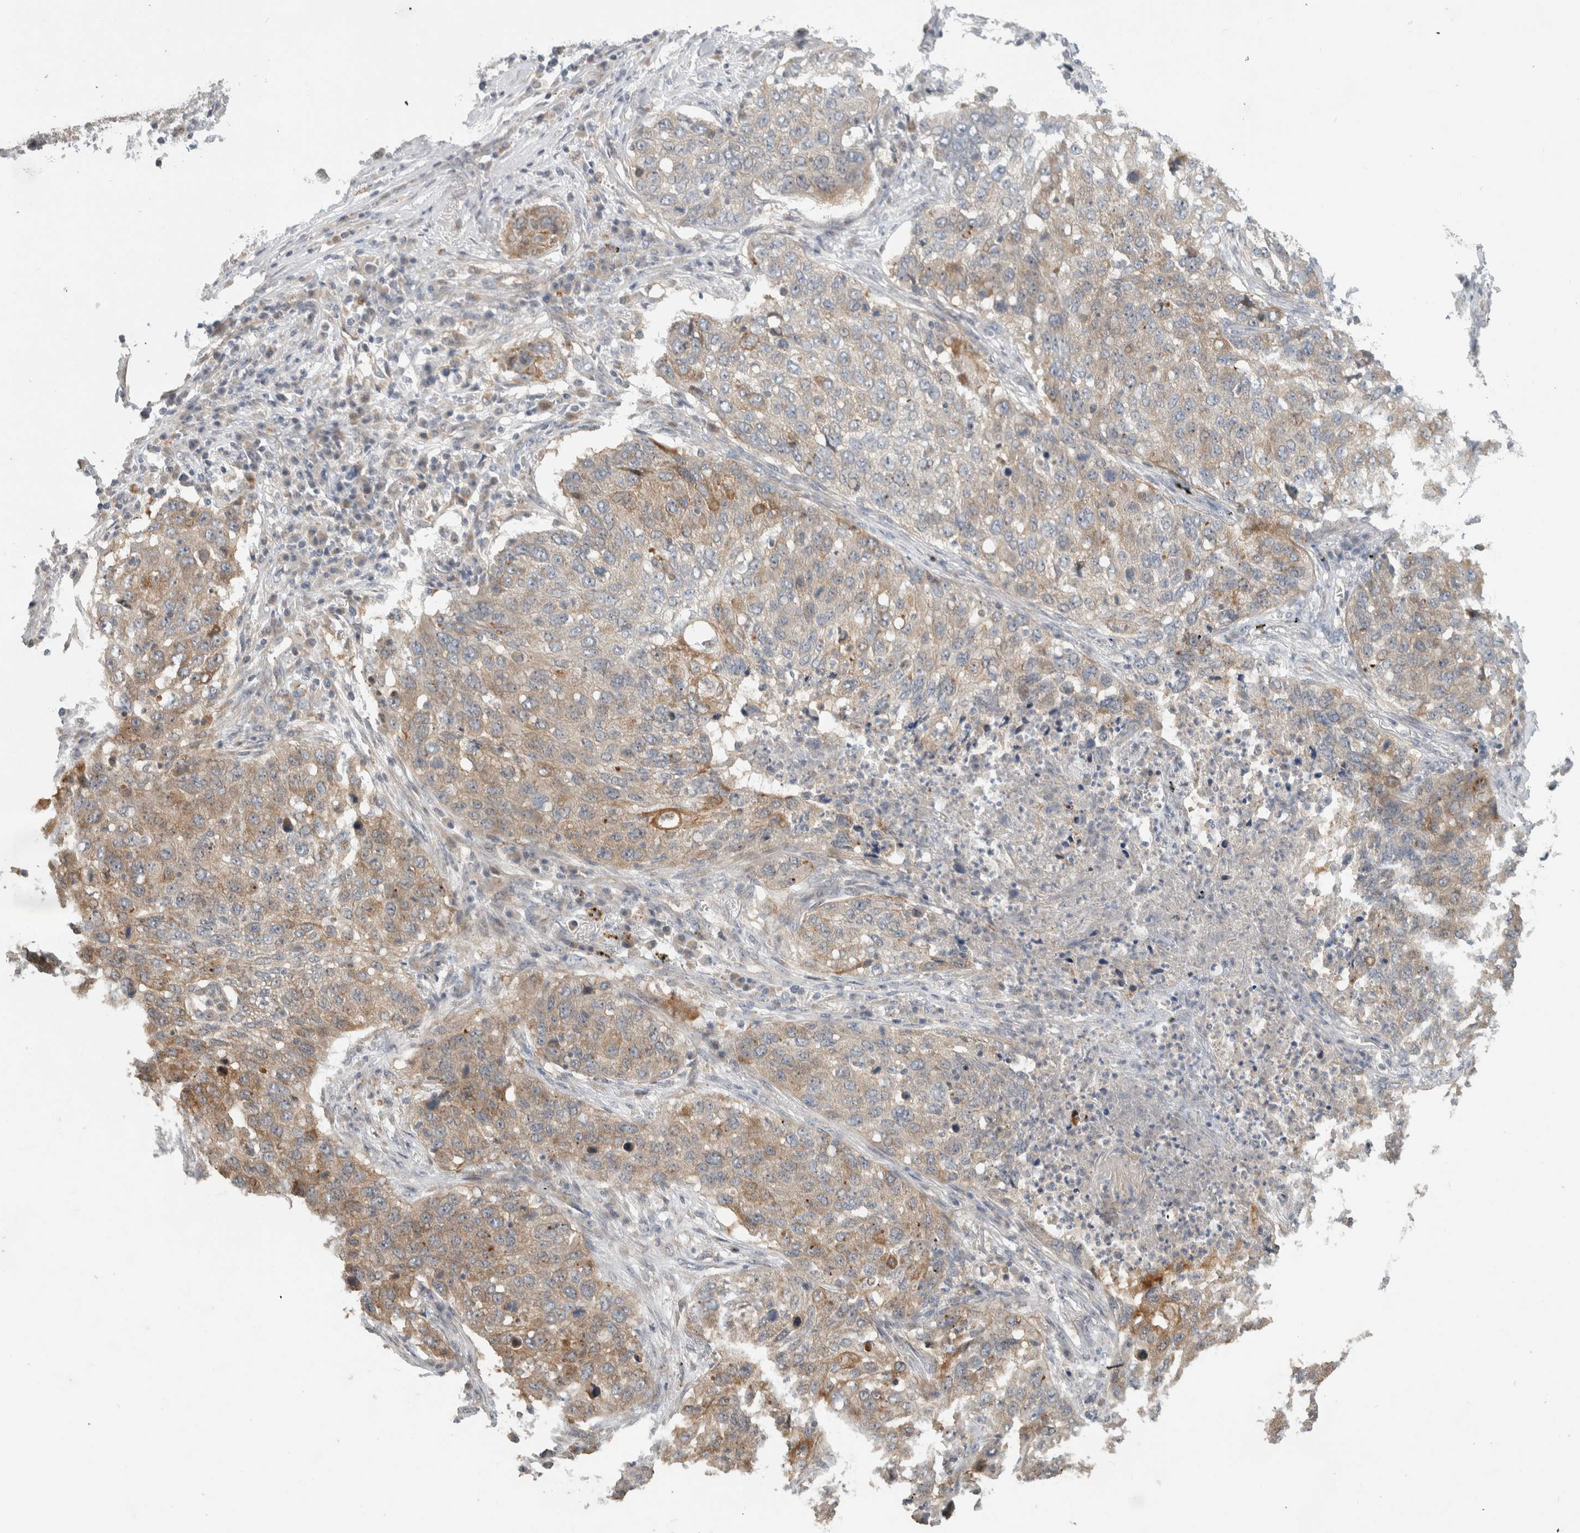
{"staining": {"intensity": "moderate", "quantity": "<25%", "location": "cytoplasmic/membranous"}, "tissue": "lung cancer", "cell_type": "Tumor cells", "image_type": "cancer", "snomed": [{"axis": "morphology", "description": "Squamous cell carcinoma, NOS"}, {"axis": "topography", "description": "Lung"}], "caption": "Human squamous cell carcinoma (lung) stained for a protein (brown) shows moderate cytoplasmic/membranous positive expression in about <25% of tumor cells.", "gene": "ERCC6L2", "patient": {"sex": "female", "age": 63}}